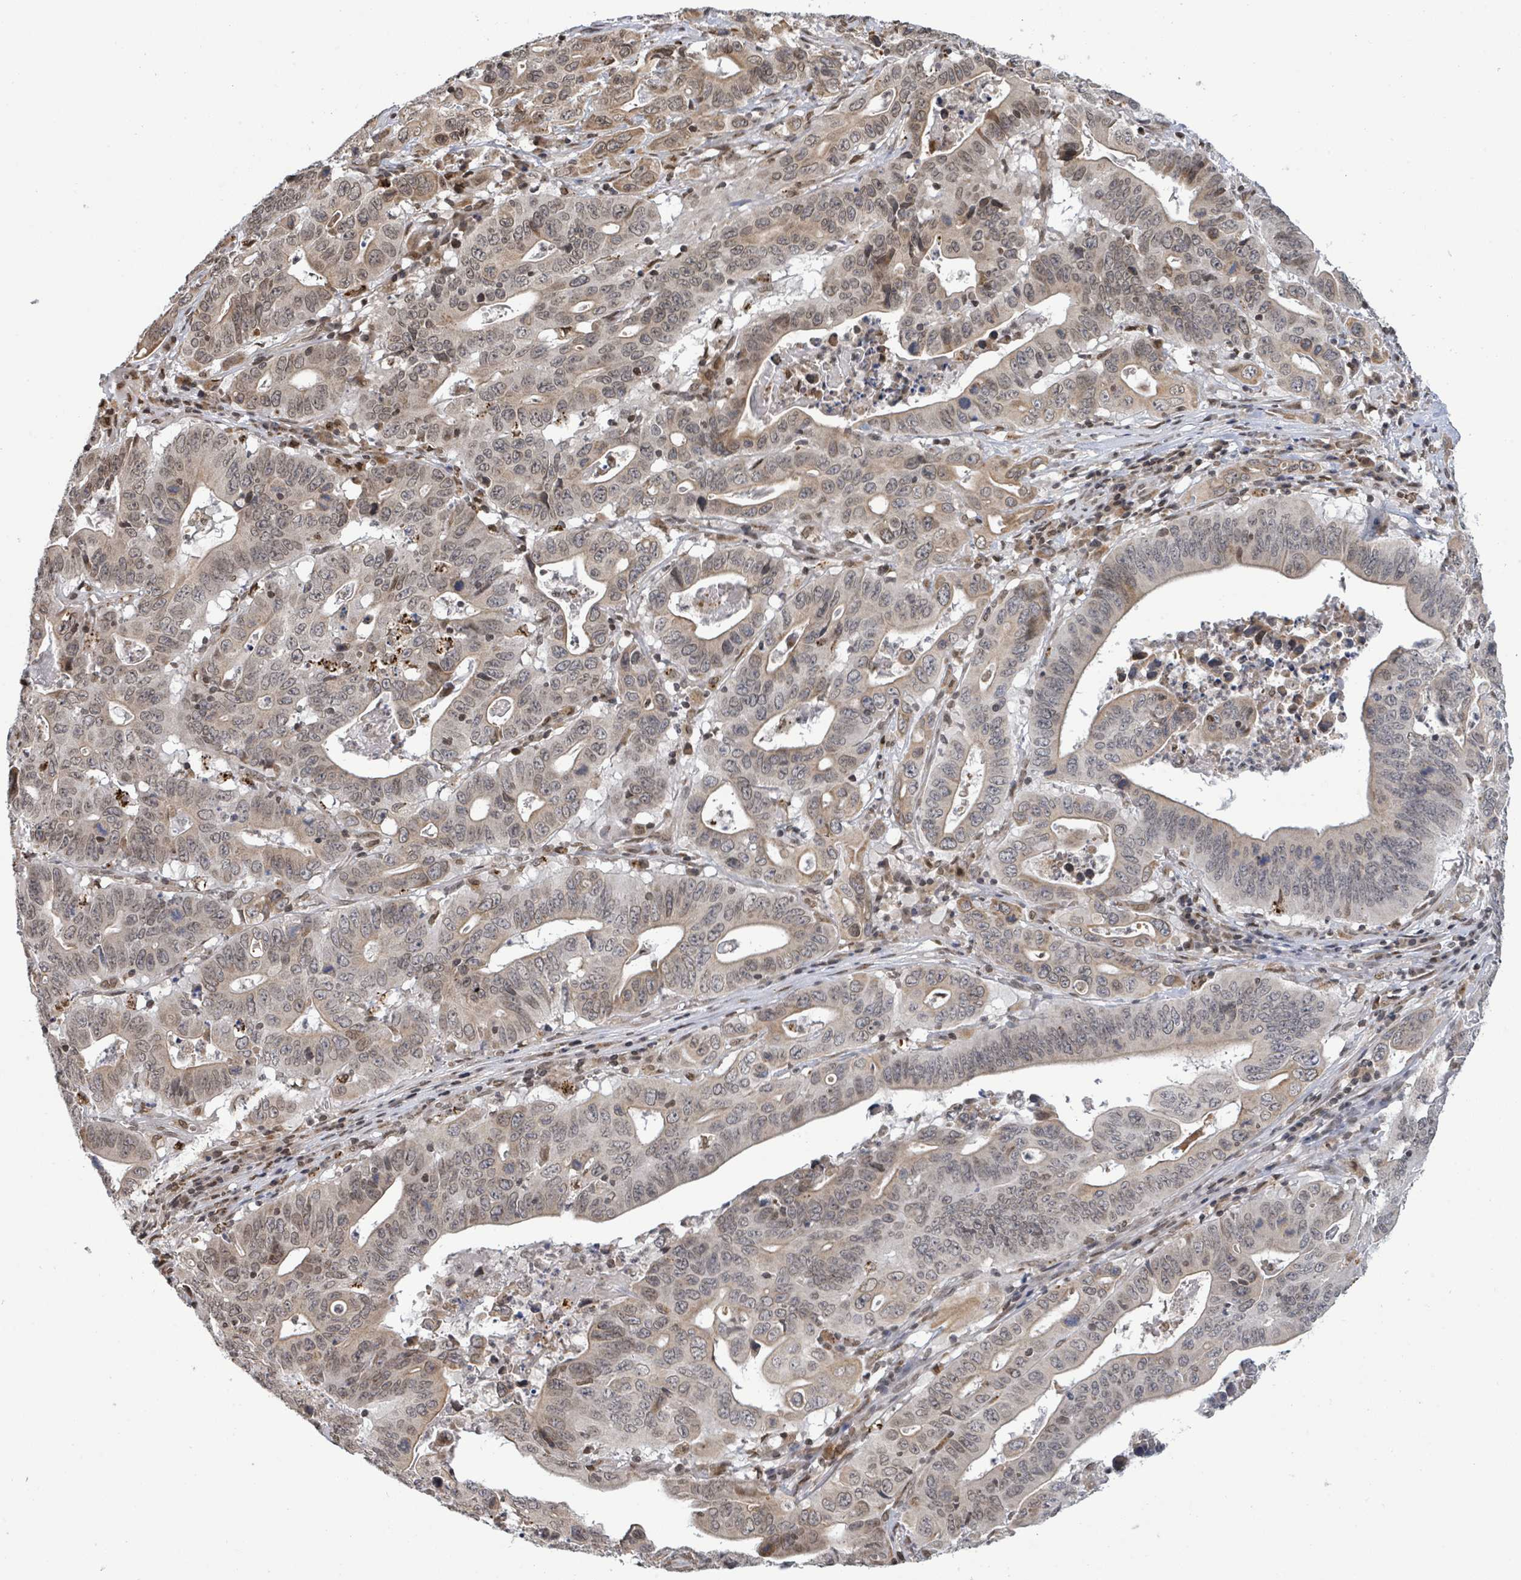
{"staining": {"intensity": "weak", "quantity": ">75%", "location": "cytoplasmic/membranous,nuclear"}, "tissue": "lung cancer", "cell_type": "Tumor cells", "image_type": "cancer", "snomed": [{"axis": "morphology", "description": "Adenocarcinoma, NOS"}, {"axis": "topography", "description": "Lung"}], "caption": "Weak cytoplasmic/membranous and nuclear staining for a protein is identified in about >75% of tumor cells of lung cancer using IHC.", "gene": "SBF2", "patient": {"sex": "female", "age": 60}}